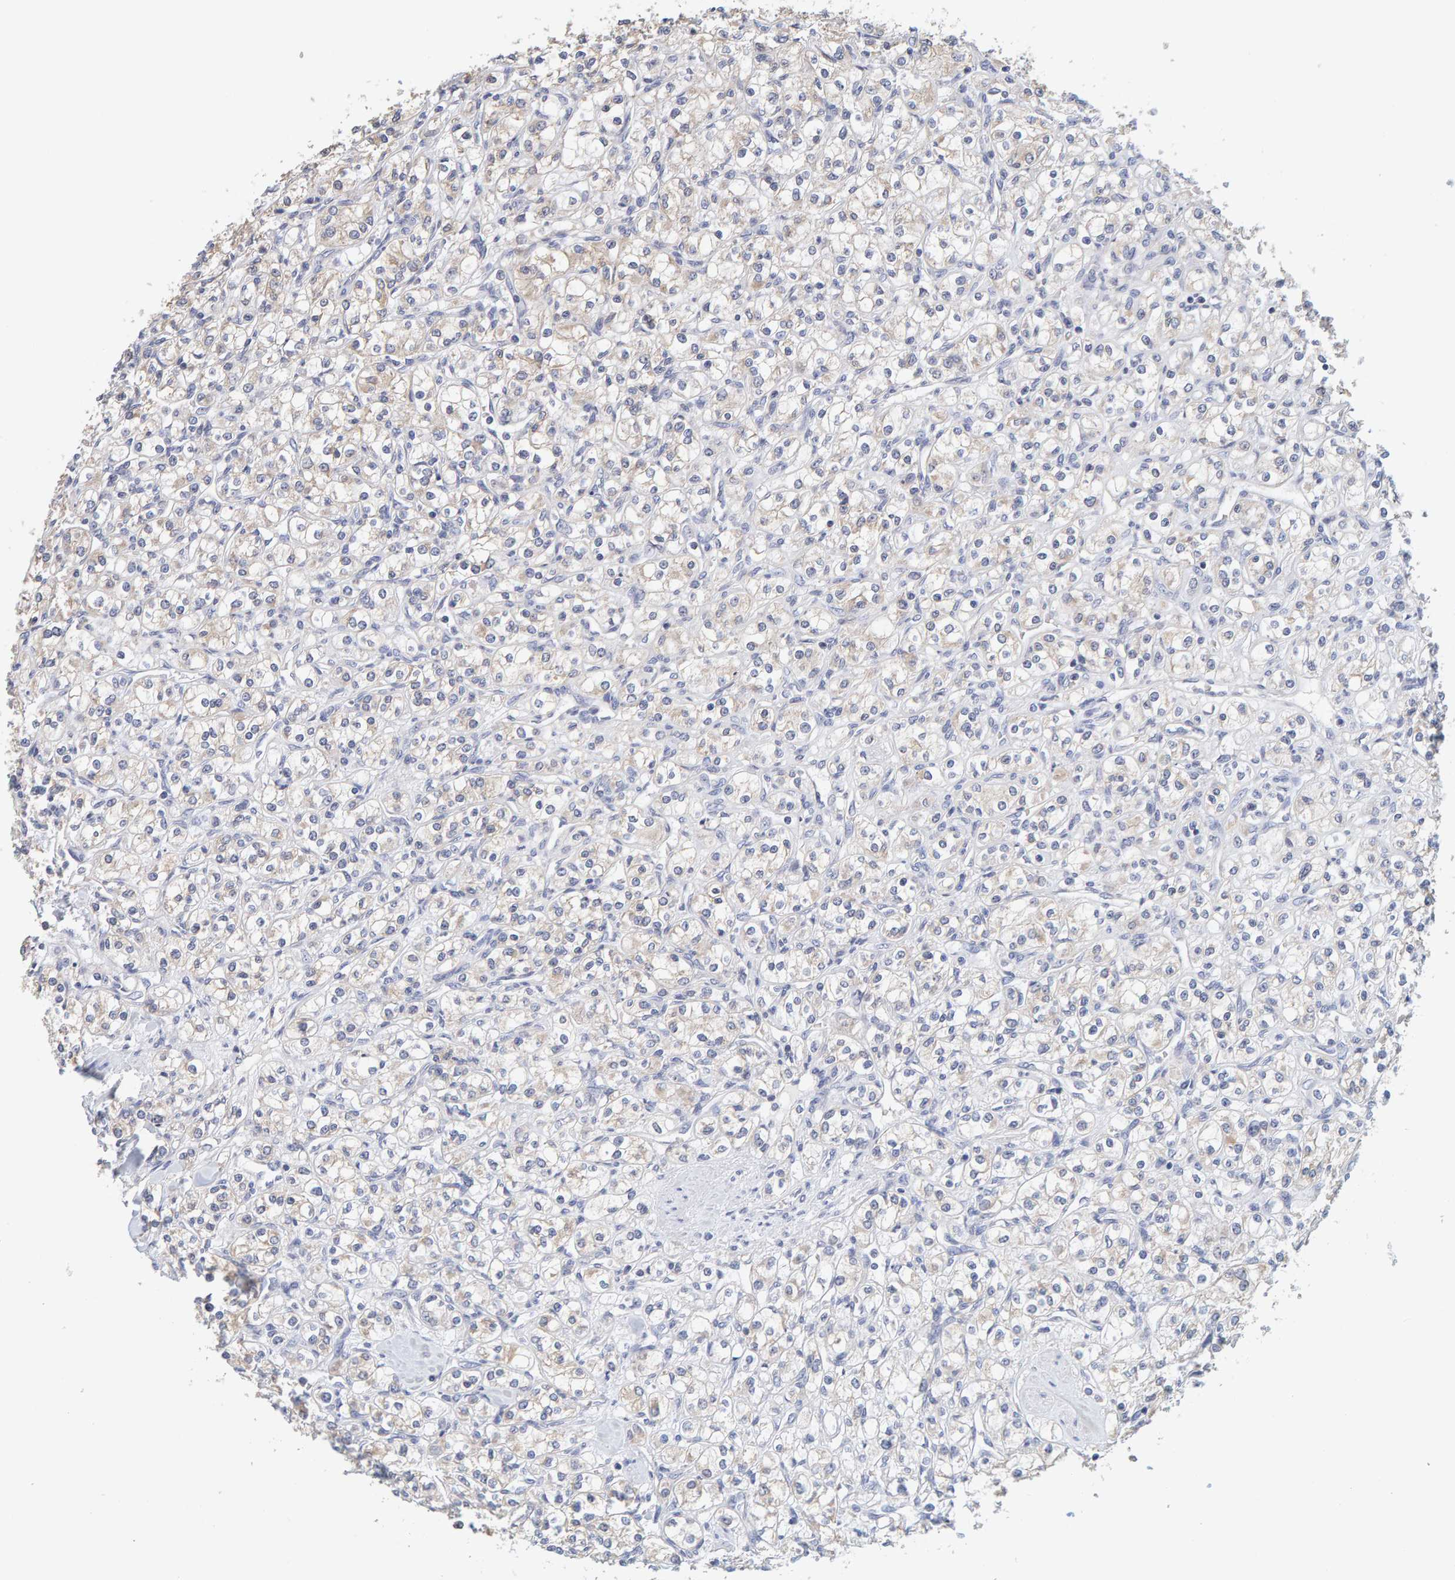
{"staining": {"intensity": "moderate", "quantity": "<25%", "location": "cytoplasmic/membranous"}, "tissue": "renal cancer", "cell_type": "Tumor cells", "image_type": "cancer", "snomed": [{"axis": "morphology", "description": "Adenocarcinoma, NOS"}, {"axis": "topography", "description": "Kidney"}], "caption": "Immunohistochemistry (IHC) (DAB (3,3'-diaminobenzidine)) staining of renal cancer exhibits moderate cytoplasmic/membranous protein expression in about <25% of tumor cells.", "gene": "SGPL1", "patient": {"sex": "male", "age": 77}}